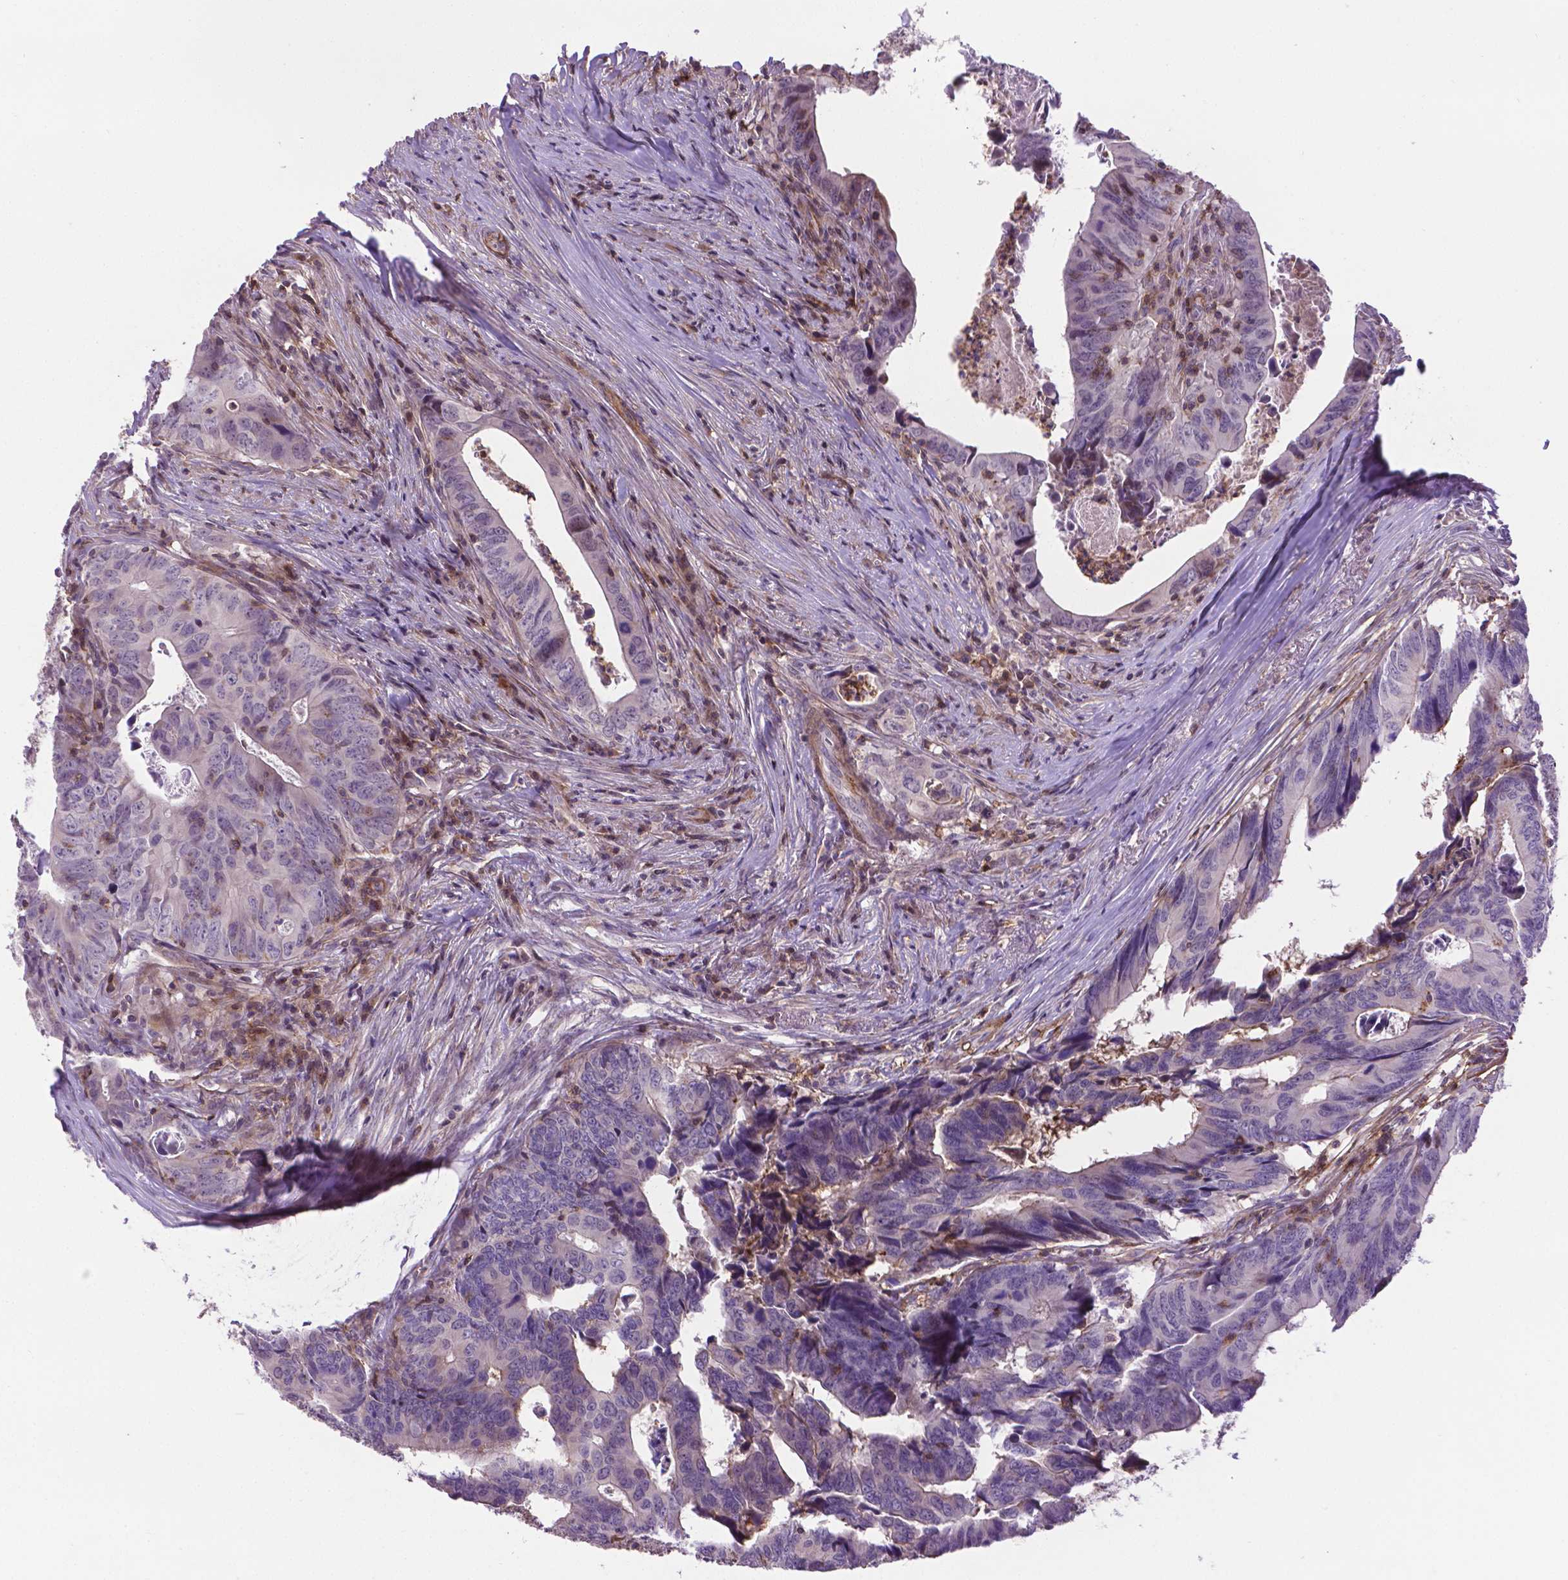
{"staining": {"intensity": "negative", "quantity": "none", "location": "none"}, "tissue": "colorectal cancer", "cell_type": "Tumor cells", "image_type": "cancer", "snomed": [{"axis": "morphology", "description": "Adenocarcinoma, NOS"}, {"axis": "topography", "description": "Colon"}], "caption": "Tumor cells are negative for brown protein staining in colorectal cancer. The staining was performed using DAB (3,3'-diaminobenzidine) to visualize the protein expression in brown, while the nuclei were stained in blue with hematoxylin (Magnification: 20x).", "gene": "ACAD10", "patient": {"sex": "female", "age": 82}}